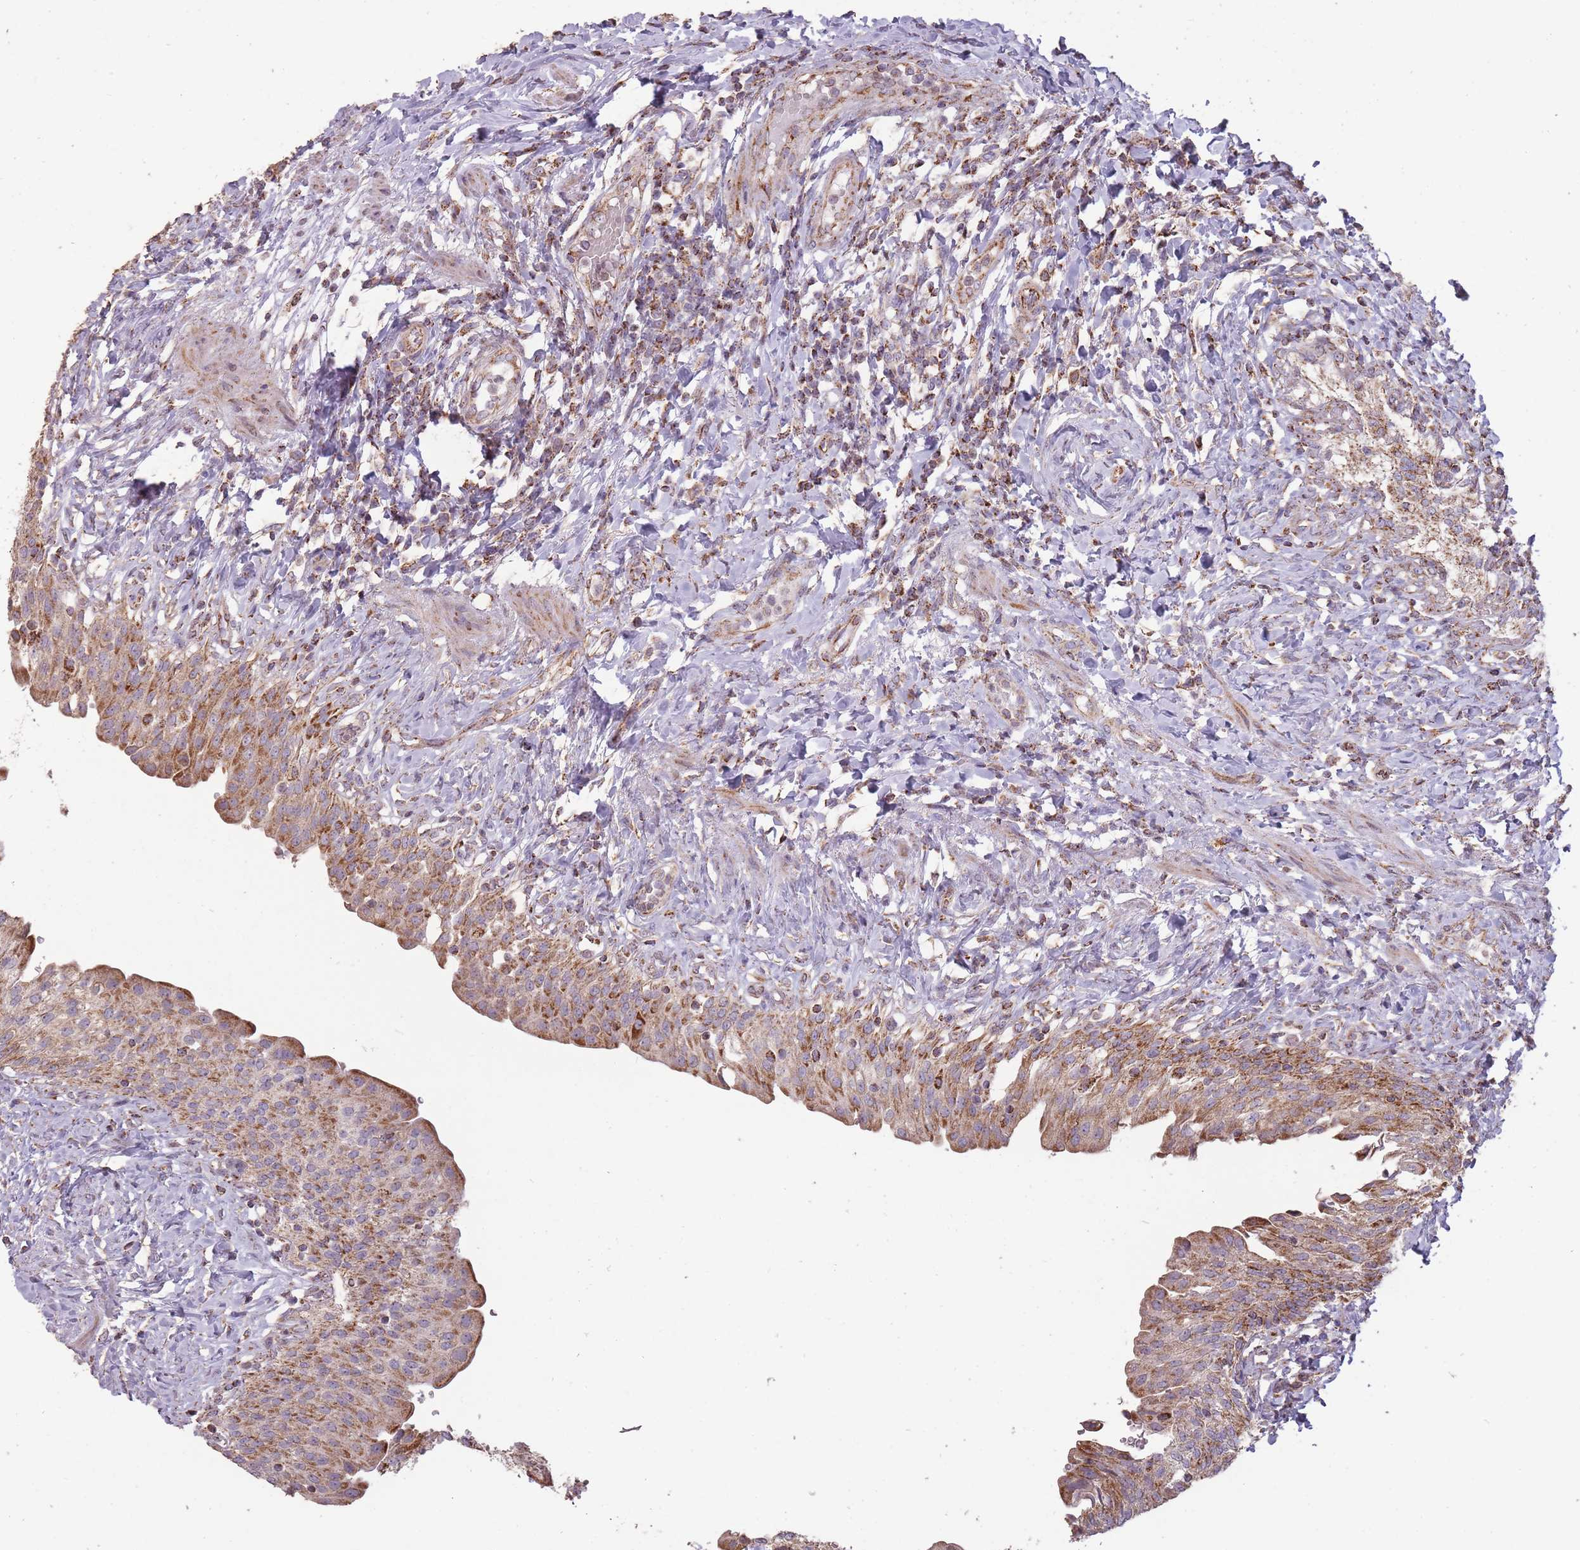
{"staining": {"intensity": "moderate", "quantity": ">75%", "location": "cytoplasmic/membranous"}, "tissue": "urinary bladder", "cell_type": "Urothelial cells", "image_type": "normal", "snomed": [{"axis": "morphology", "description": "Normal tissue, NOS"}, {"axis": "morphology", "description": "Inflammation, NOS"}, {"axis": "topography", "description": "Urinary bladder"}], "caption": "Urinary bladder stained for a protein (brown) displays moderate cytoplasmic/membranous positive positivity in about >75% of urothelial cells.", "gene": "CNOT8", "patient": {"sex": "male", "age": 64}}